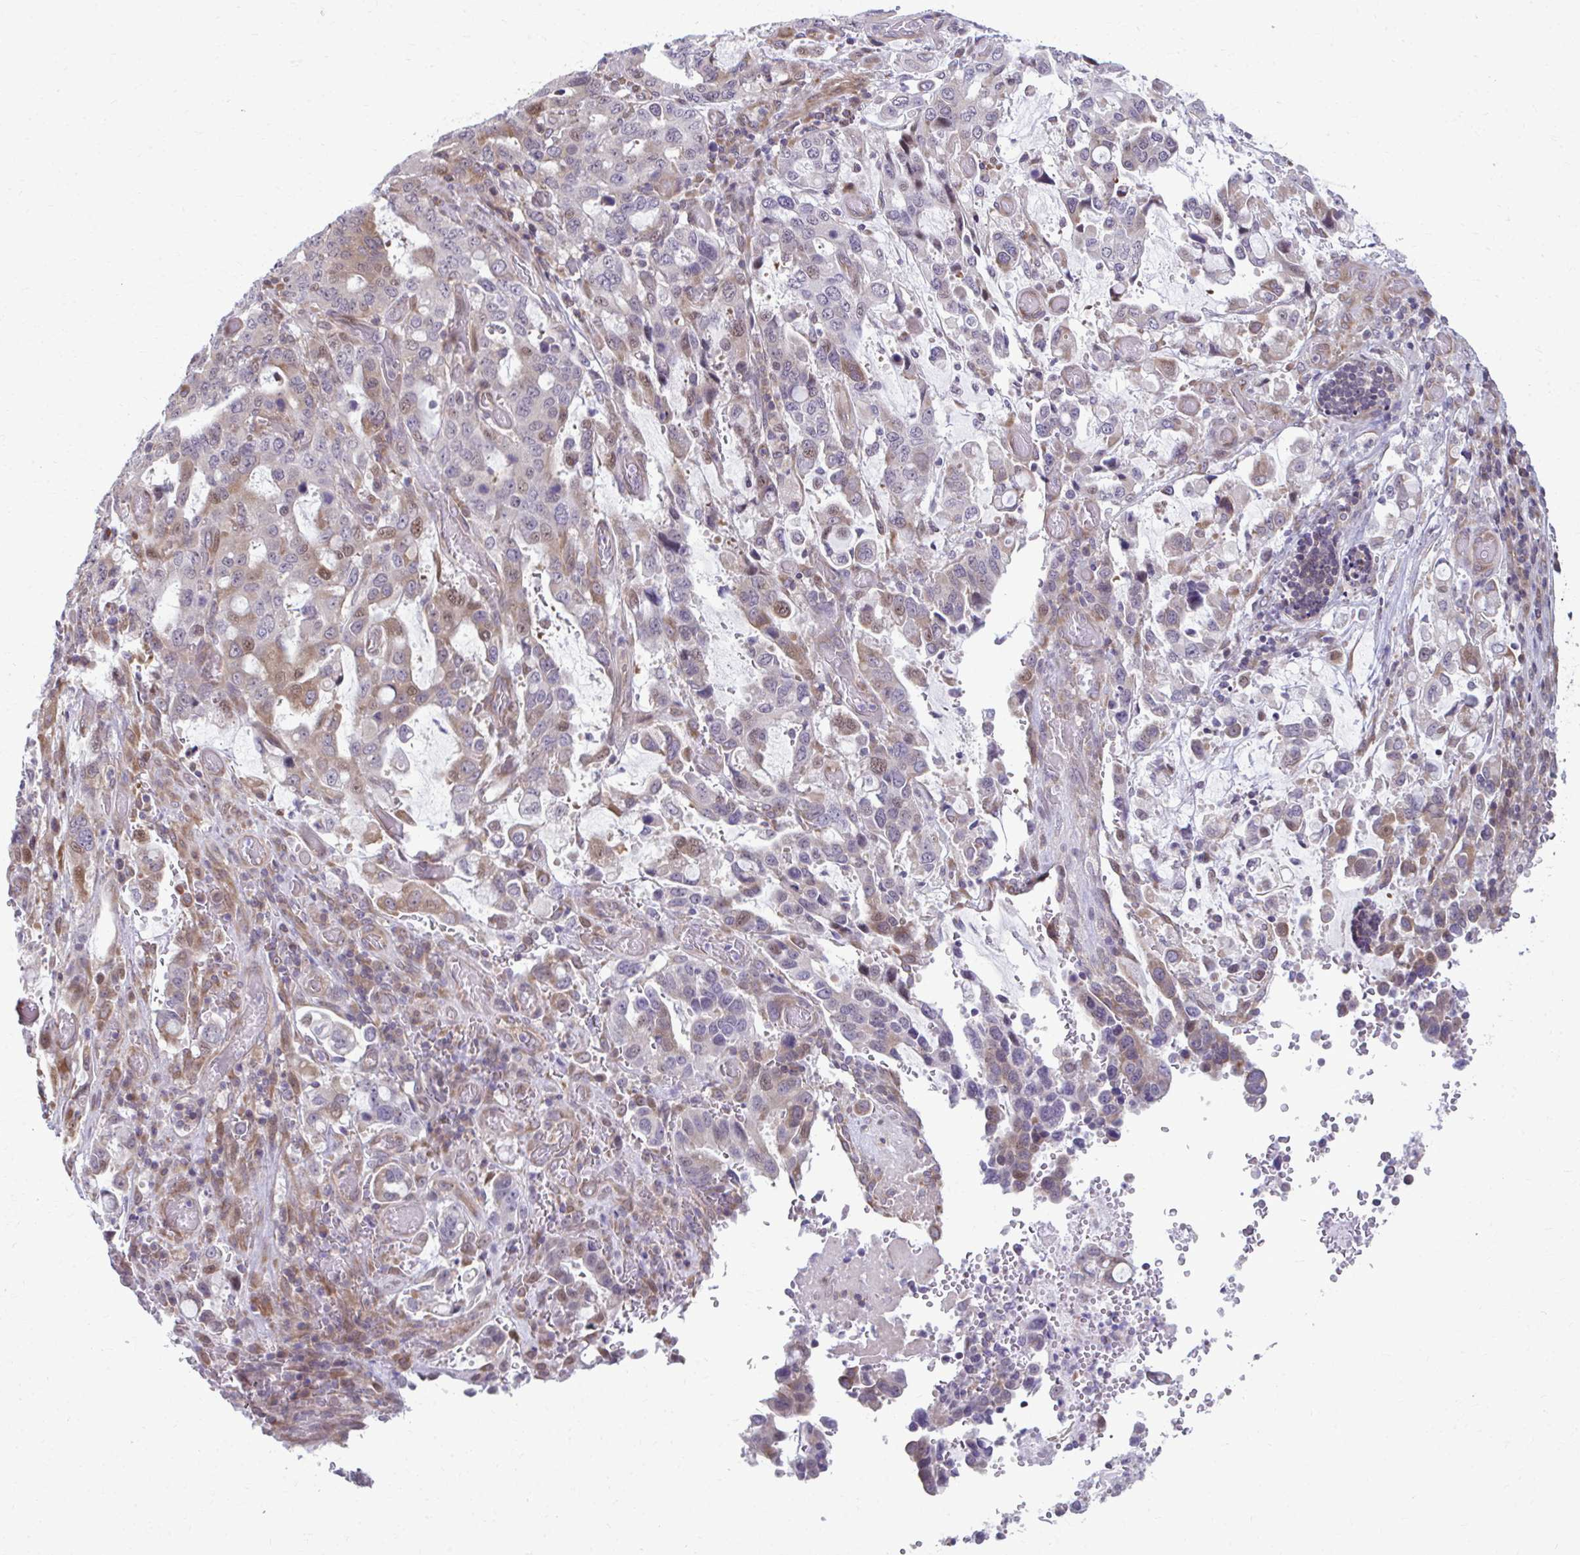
{"staining": {"intensity": "moderate", "quantity": "25%-75%", "location": "cytoplasmic/membranous,nuclear"}, "tissue": "stomach cancer", "cell_type": "Tumor cells", "image_type": "cancer", "snomed": [{"axis": "morphology", "description": "Adenocarcinoma, NOS"}, {"axis": "topography", "description": "Stomach, upper"}, {"axis": "topography", "description": "Stomach"}], "caption": "Stomach cancer (adenocarcinoma) tissue displays moderate cytoplasmic/membranous and nuclear positivity in about 25%-75% of tumor cells, visualized by immunohistochemistry.", "gene": "MAF1", "patient": {"sex": "male", "age": 62}}